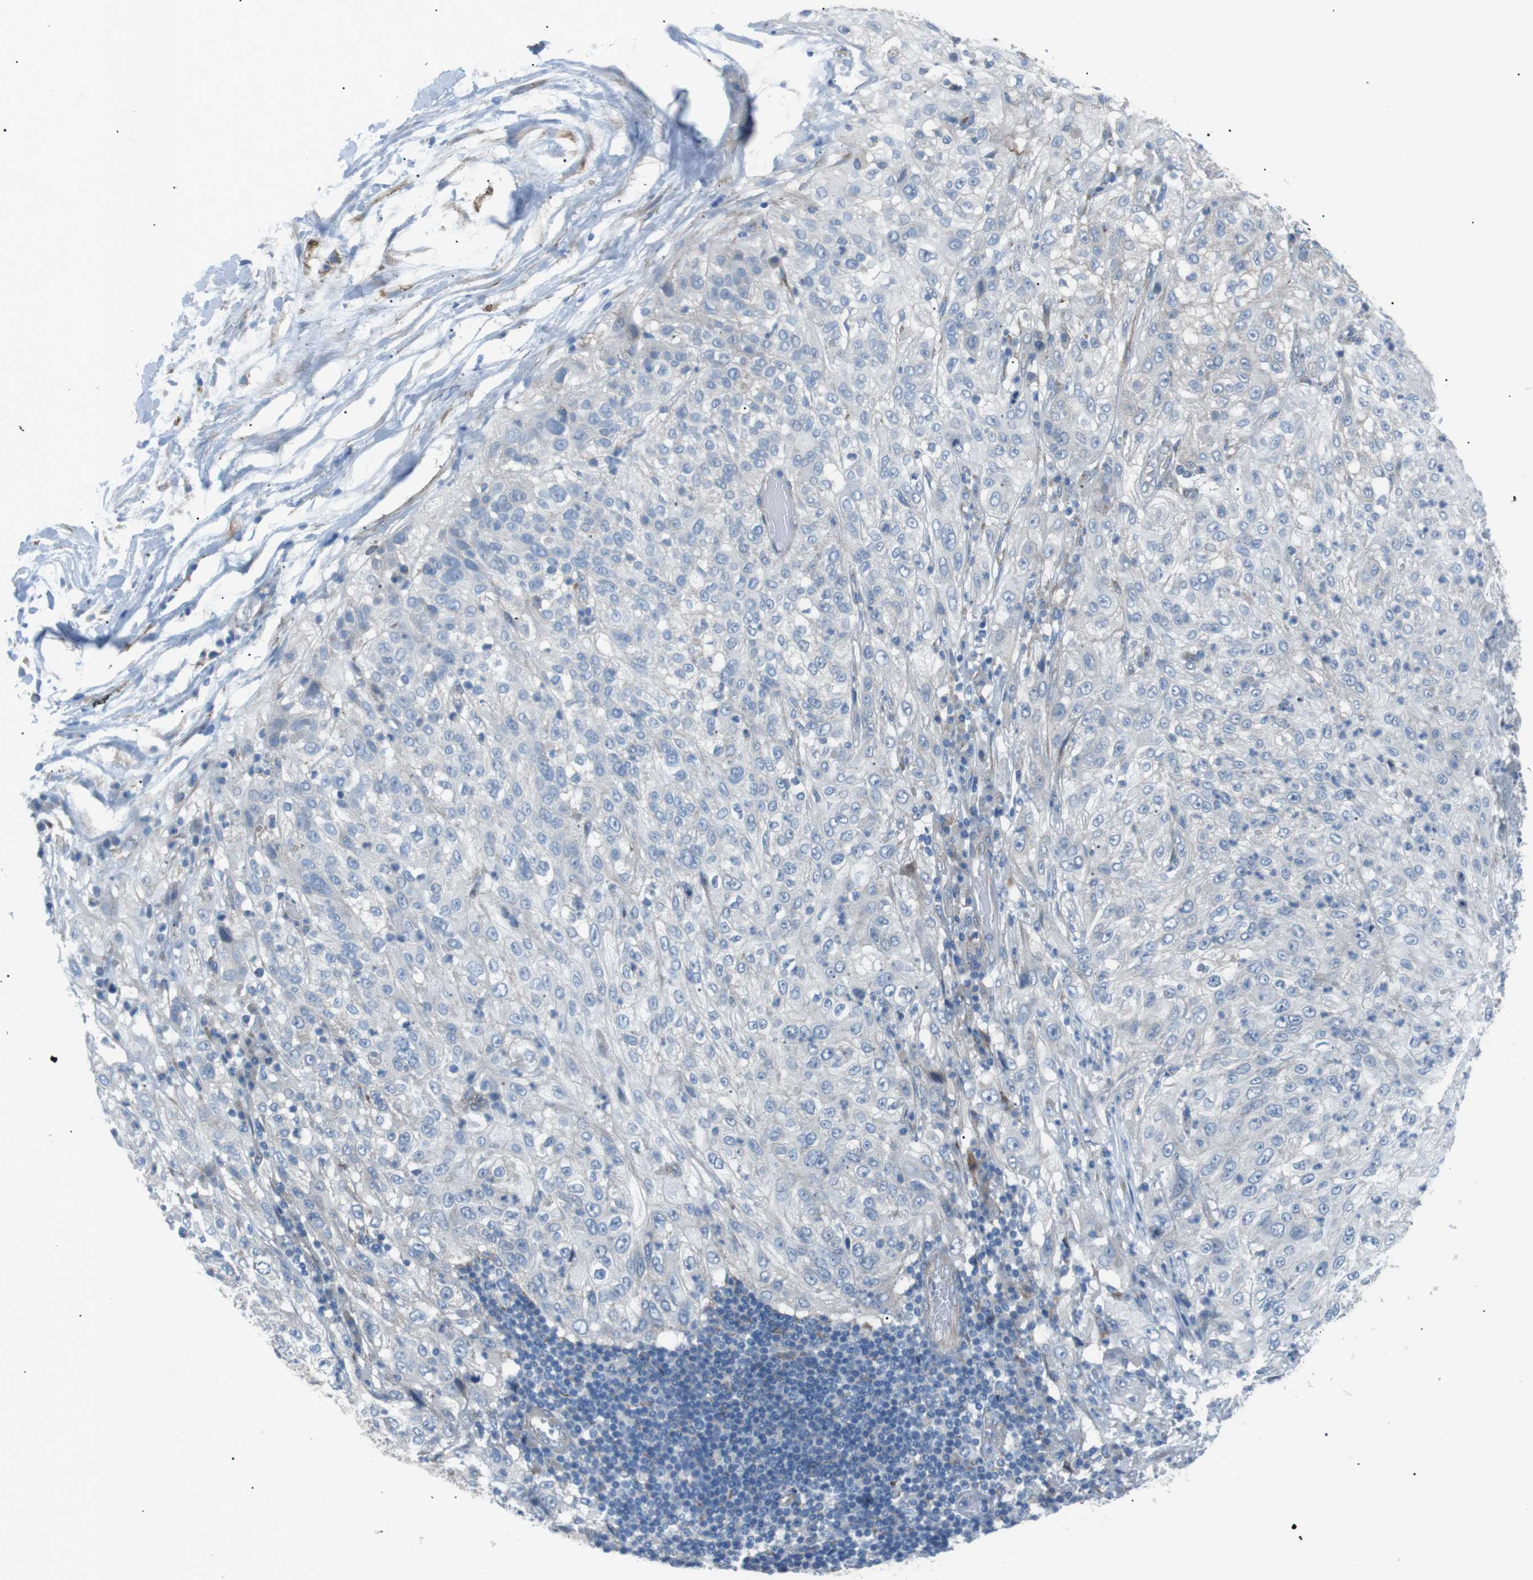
{"staining": {"intensity": "negative", "quantity": "none", "location": "none"}, "tissue": "lung cancer", "cell_type": "Tumor cells", "image_type": "cancer", "snomed": [{"axis": "morphology", "description": "Inflammation, NOS"}, {"axis": "morphology", "description": "Squamous cell carcinoma, NOS"}, {"axis": "topography", "description": "Lymph node"}, {"axis": "topography", "description": "Soft tissue"}, {"axis": "topography", "description": "Lung"}], "caption": "Lung squamous cell carcinoma was stained to show a protein in brown. There is no significant expression in tumor cells.", "gene": "MTARC2", "patient": {"sex": "male", "age": 66}}